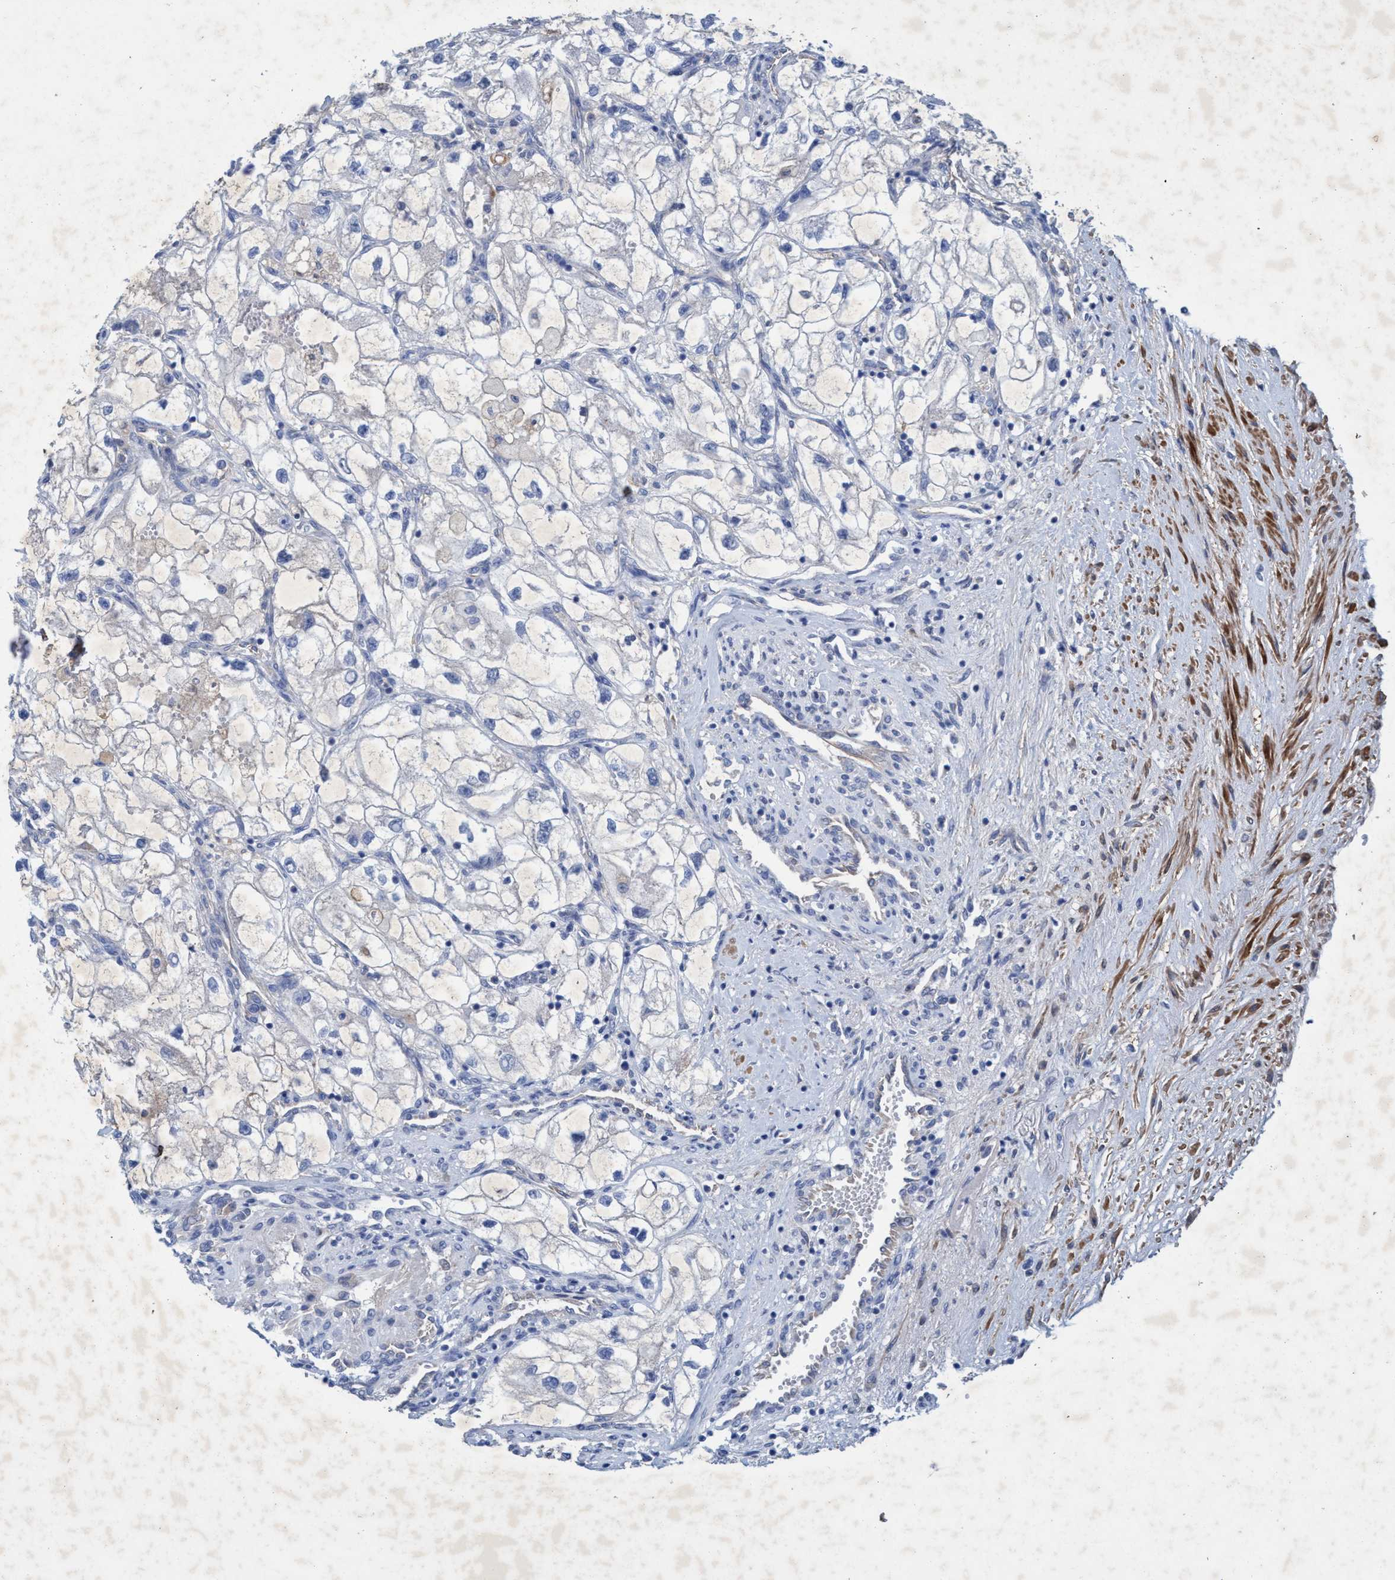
{"staining": {"intensity": "negative", "quantity": "none", "location": "none"}, "tissue": "renal cancer", "cell_type": "Tumor cells", "image_type": "cancer", "snomed": [{"axis": "morphology", "description": "Adenocarcinoma, NOS"}, {"axis": "topography", "description": "Kidney"}], "caption": "Tumor cells show no significant positivity in renal adenocarcinoma.", "gene": "GULP1", "patient": {"sex": "female", "age": 70}}